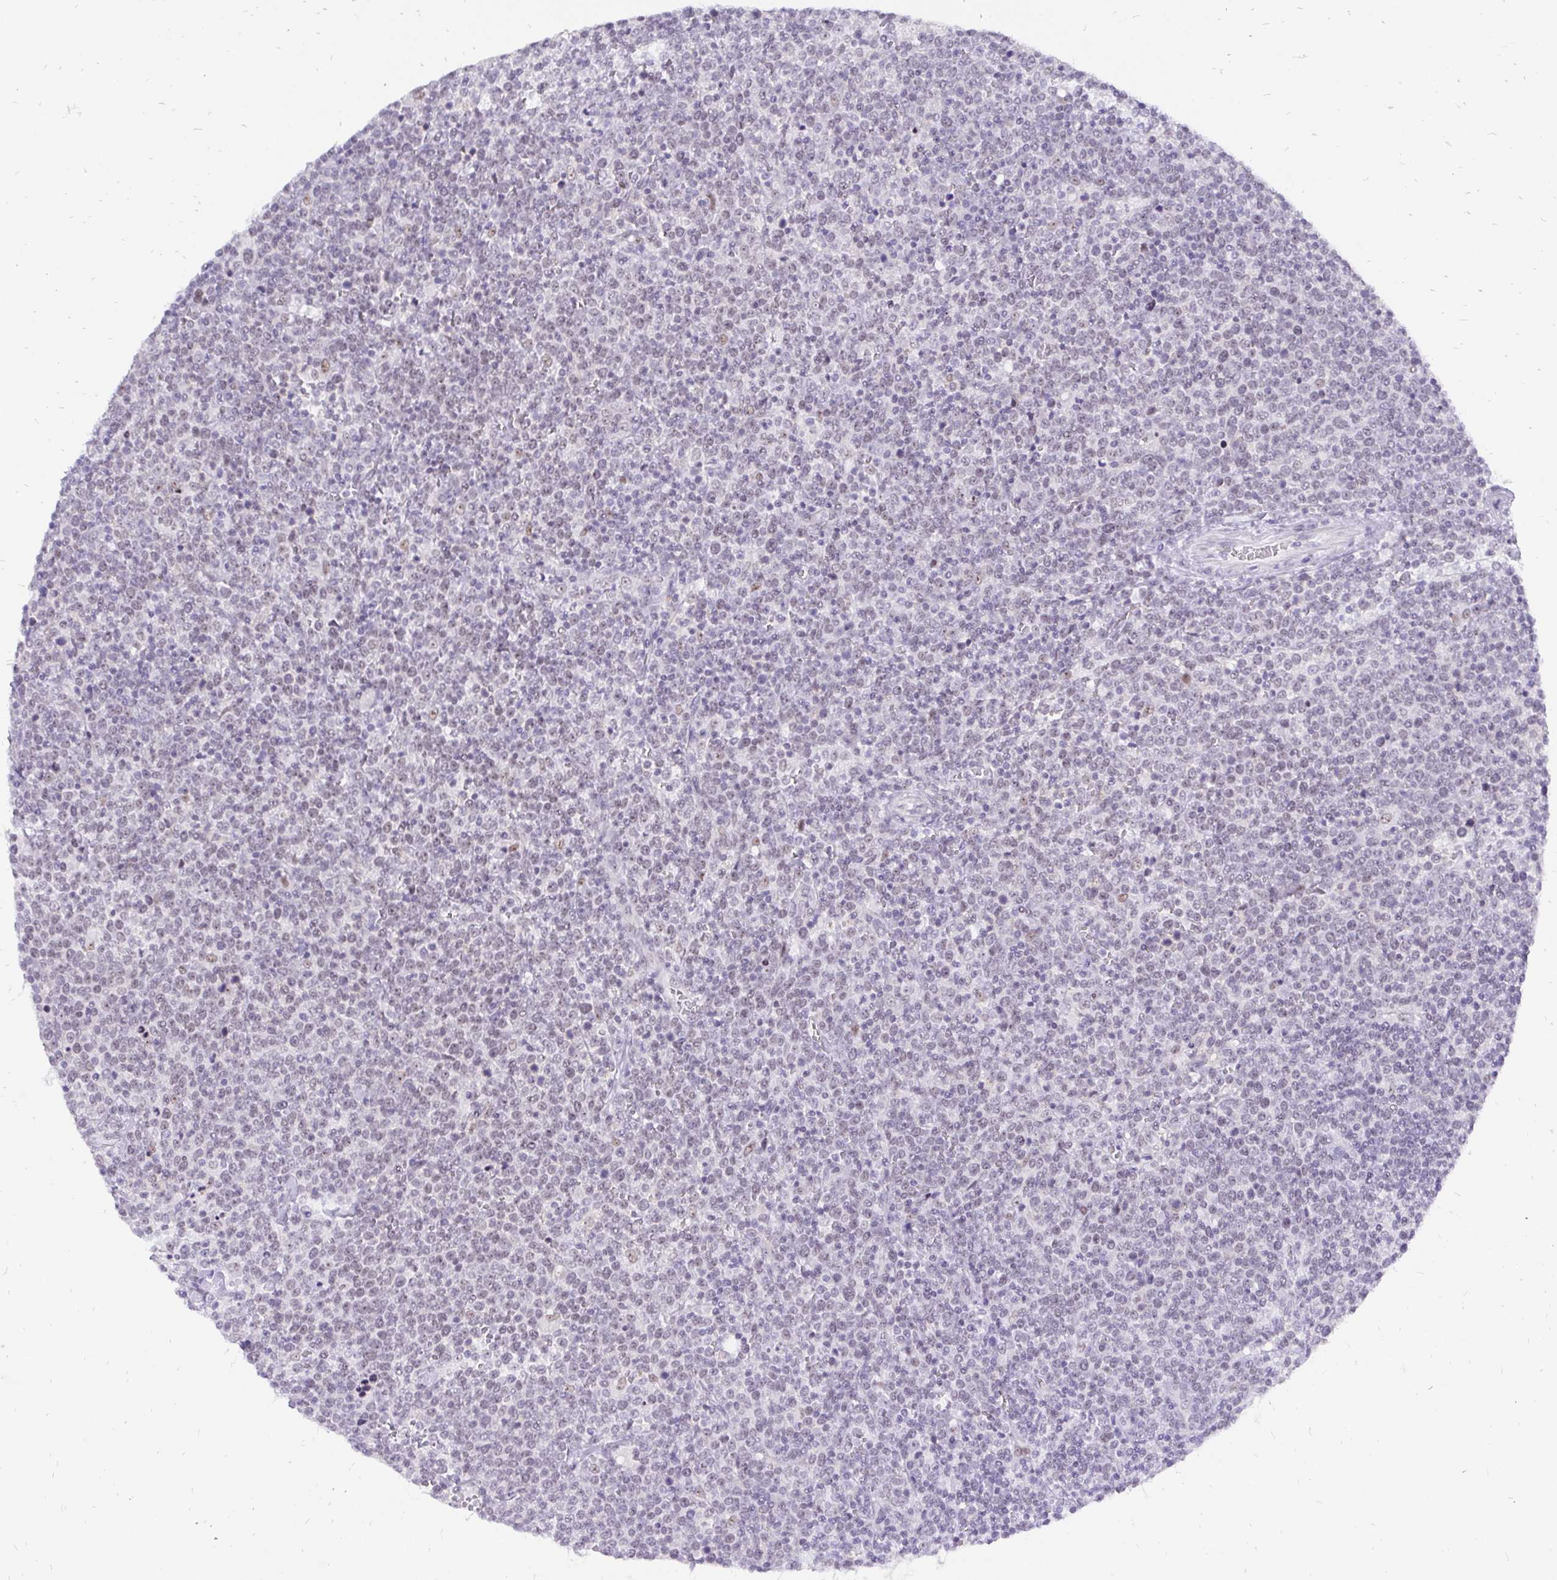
{"staining": {"intensity": "negative", "quantity": "none", "location": "none"}, "tissue": "lymphoma", "cell_type": "Tumor cells", "image_type": "cancer", "snomed": [{"axis": "morphology", "description": "Malignant lymphoma, non-Hodgkin's type, High grade"}, {"axis": "topography", "description": "Lymph node"}], "caption": "Immunohistochemistry photomicrograph of neoplastic tissue: human high-grade malignant lymphoma, non-Hodgkin's type stained with DAB reveals no significant protein expression in tumor cells.", "gene": "ZNF860", "patient": {"sex": "male", "age": 61}}